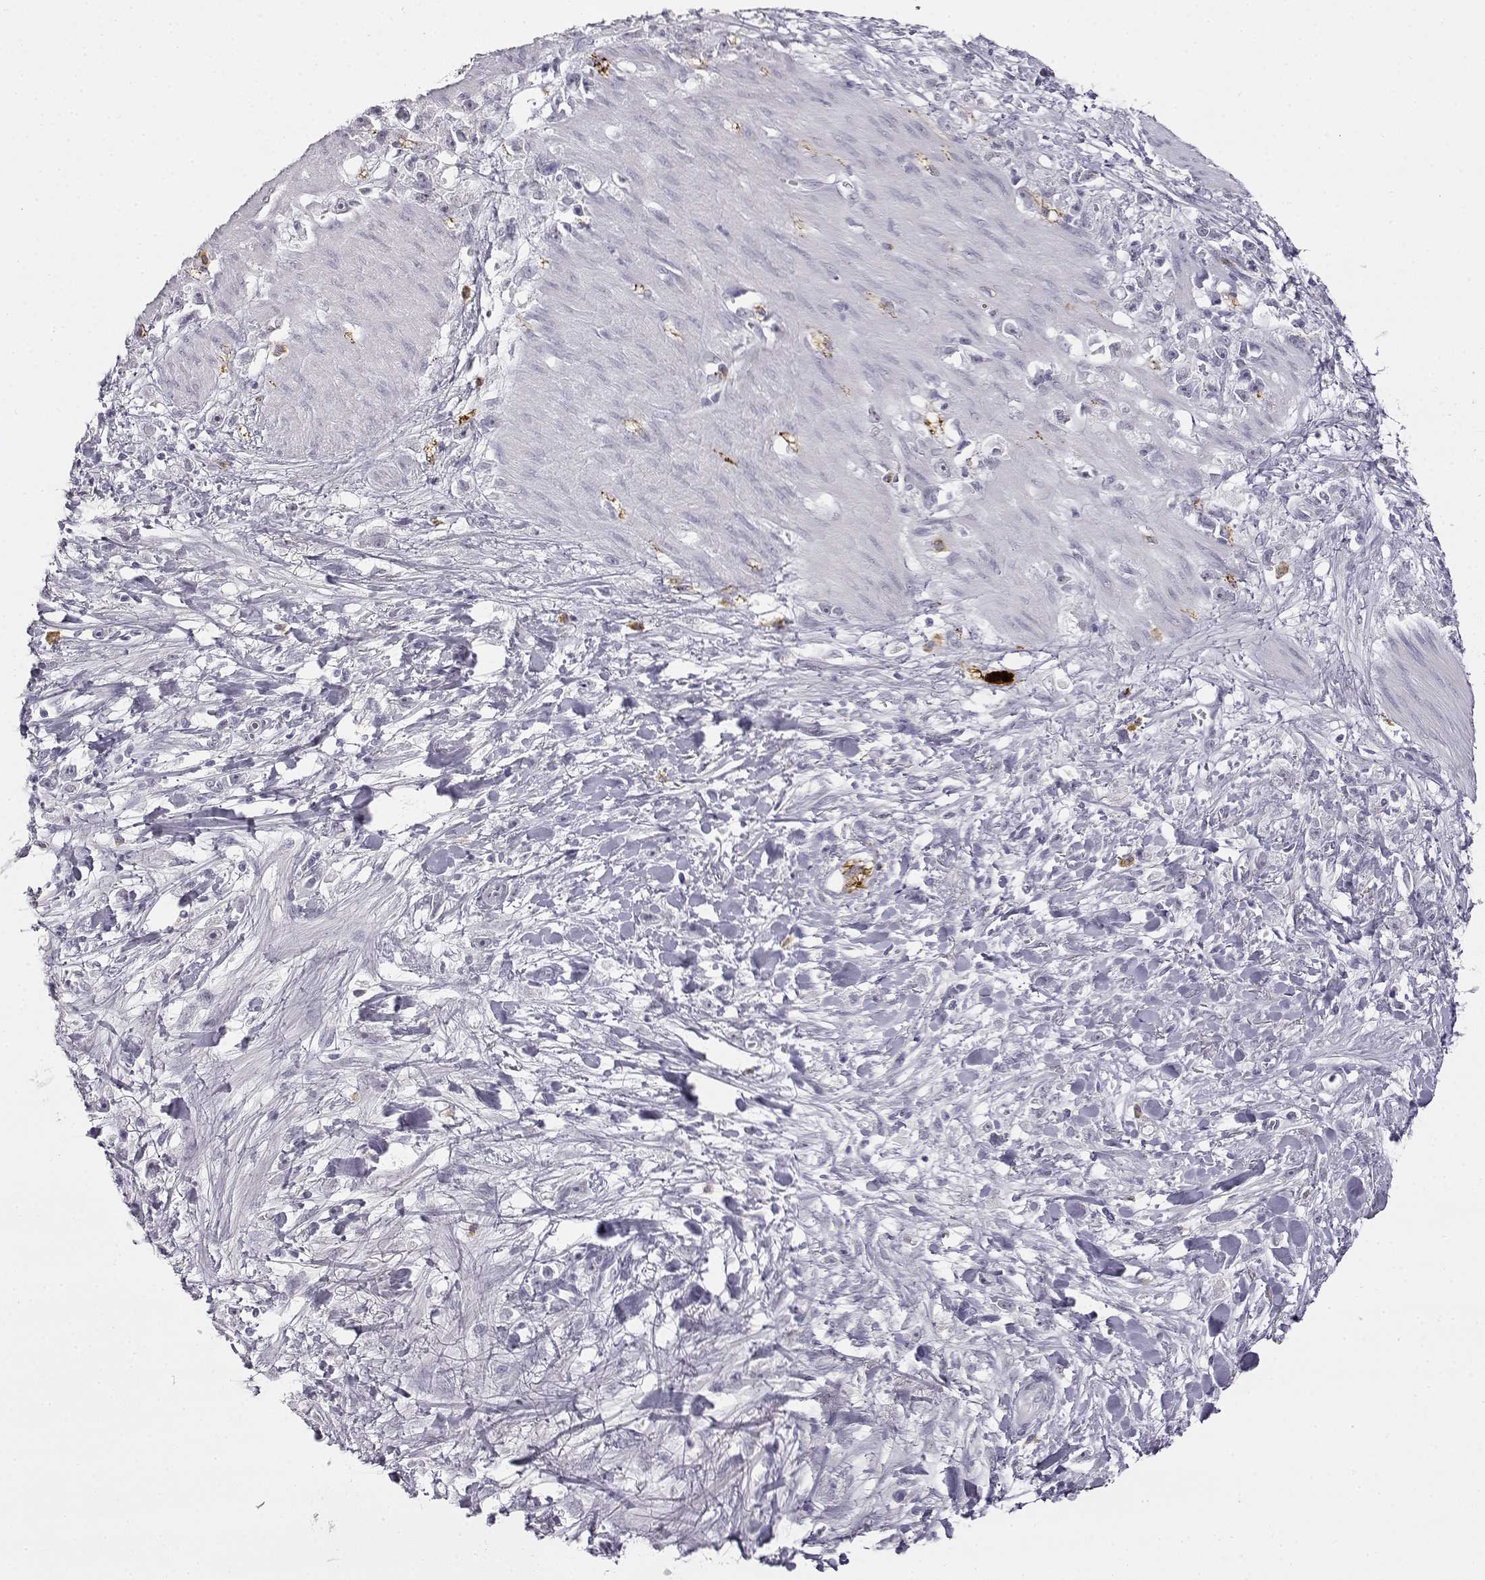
{"staining": {"intensity": "negative", "quantity": "none", "location": "none"}, "tissue": "stomach cancer", "cell_type": "Tumor cells", "image_type": "cancer", "snomed": [{"axis": "morphology", "description": "Adenocarcinoma, NOS"}, {"axis": "topography", "description": "Stomach"}], "caption": "A high-resolution image shows immunohistochemistry staining of stomach adenocarcinoma, which exhibits no significant staining in tumor cells.", "gene": "VGF", "patient": {"sex": "female", "age": 59}}